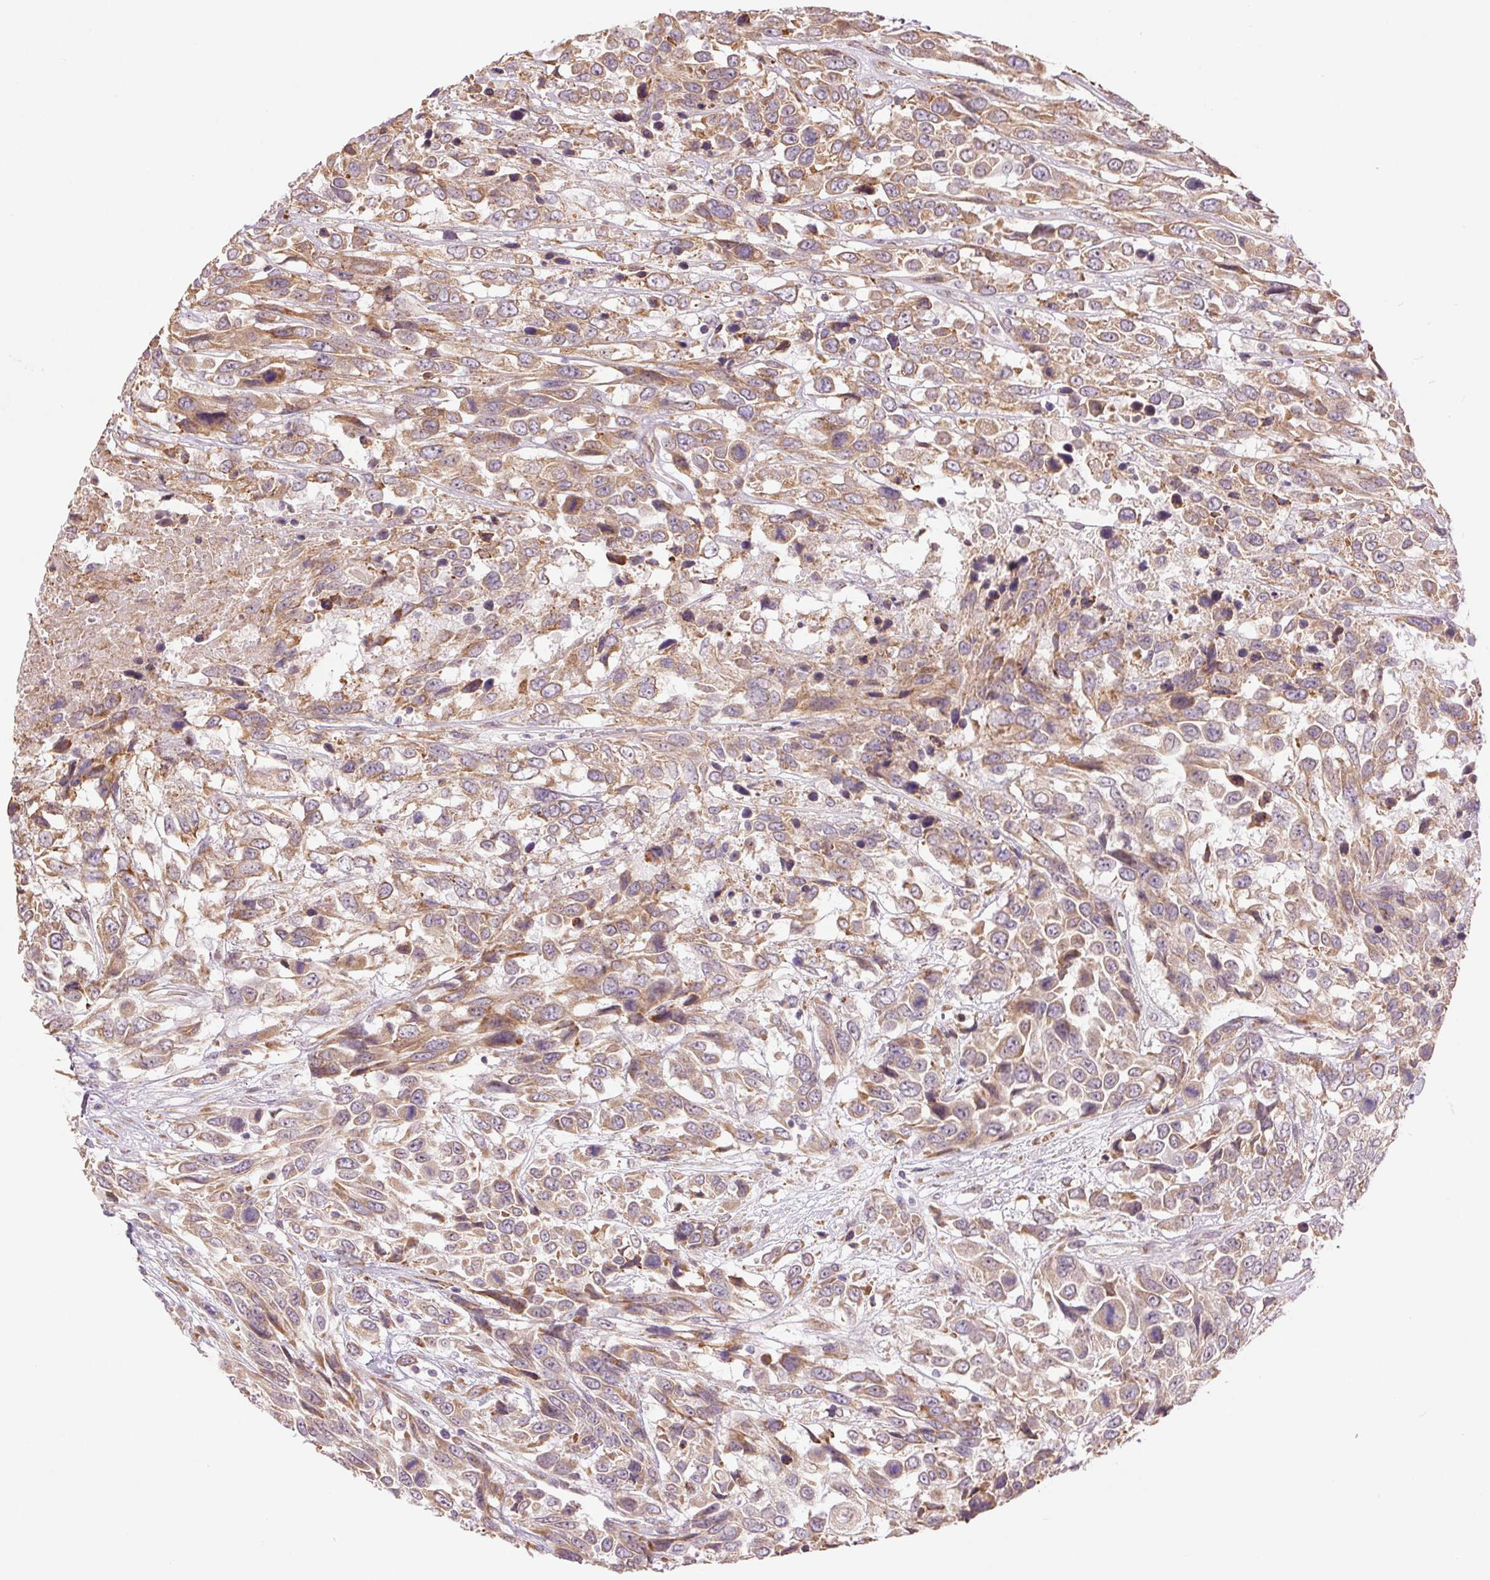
{"staining": {"intensity": "weak", "quantity": ">75%", "location": "cytoplasmic/membranous"}, "tissue": "urothelial cancer", "cell_type": "Tumor cells", "image_type": "cancer", "snomed": [{"axis": "morphology", "description": "Urothelial carcinoma, High grade"}, {"axis": "topography", "description": "Urinary bladder"}], "caption": "A photomicrograph of human urothelial cancer stained for a protein reveals weak cytoplasmic/membranous brown staining in tumor cells. (IHC, brightfield microscopy, high magnification).", "gene": "METTL17", "patient": {"sex": "female", "age": 70}}